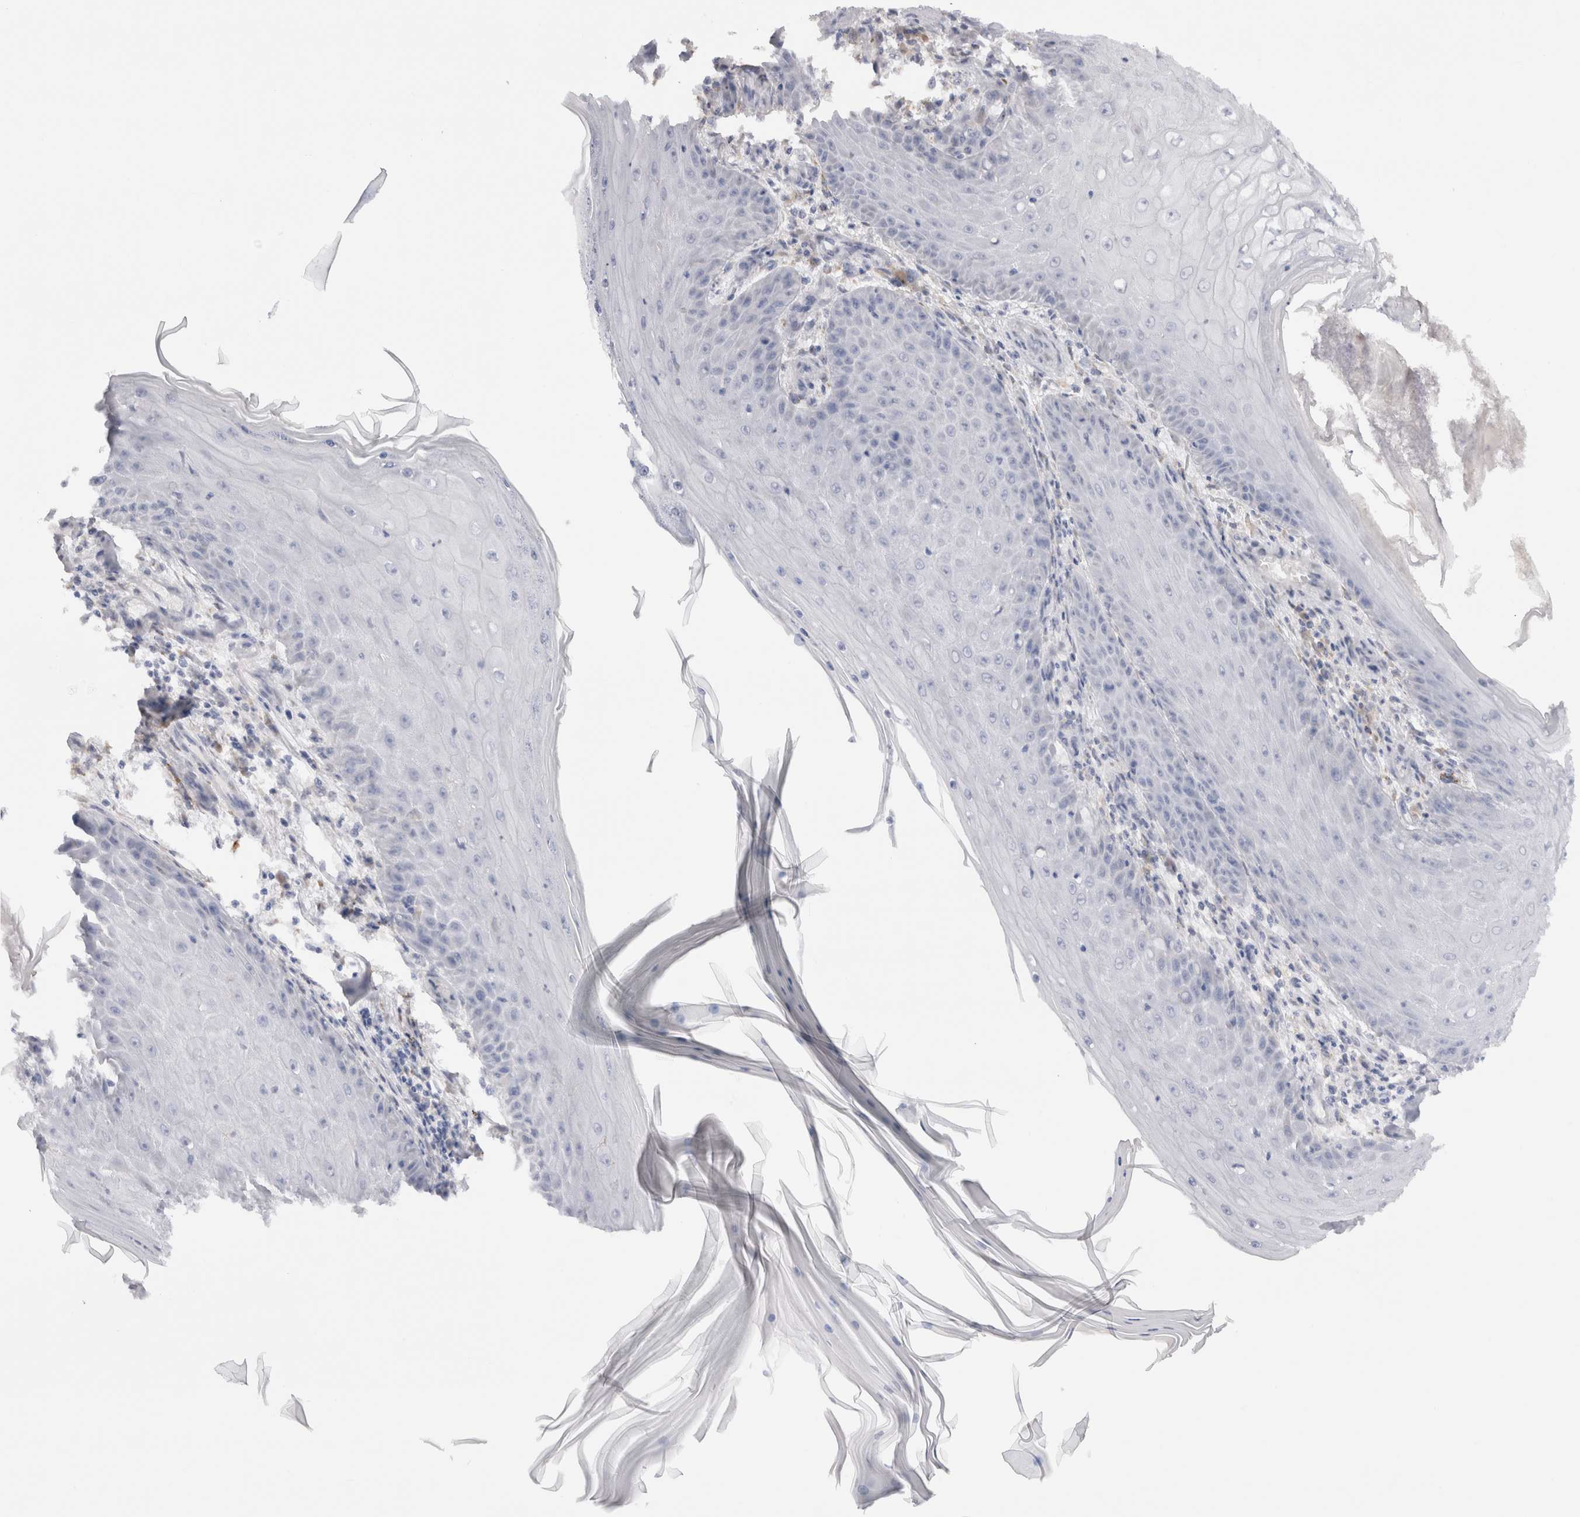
{"staining": {"intensity": "negative", "quantity": "none", "location": "none"}, "tissue": "skin cancer", "cell_type": "Tumor cells", "image_type": "cancer", "snomed": [{"axis": "morphology", "description": "Squamous cell carcinoma, NOS"}, {"axis": "topography", "description": "Skin"}], "caption": "The photomicrograph displays no significant expression in tumor cells of squamous cell carcinoma (skin).", "gene": "VCPIP1", "patient": {"sex": "female", "age": 73}}